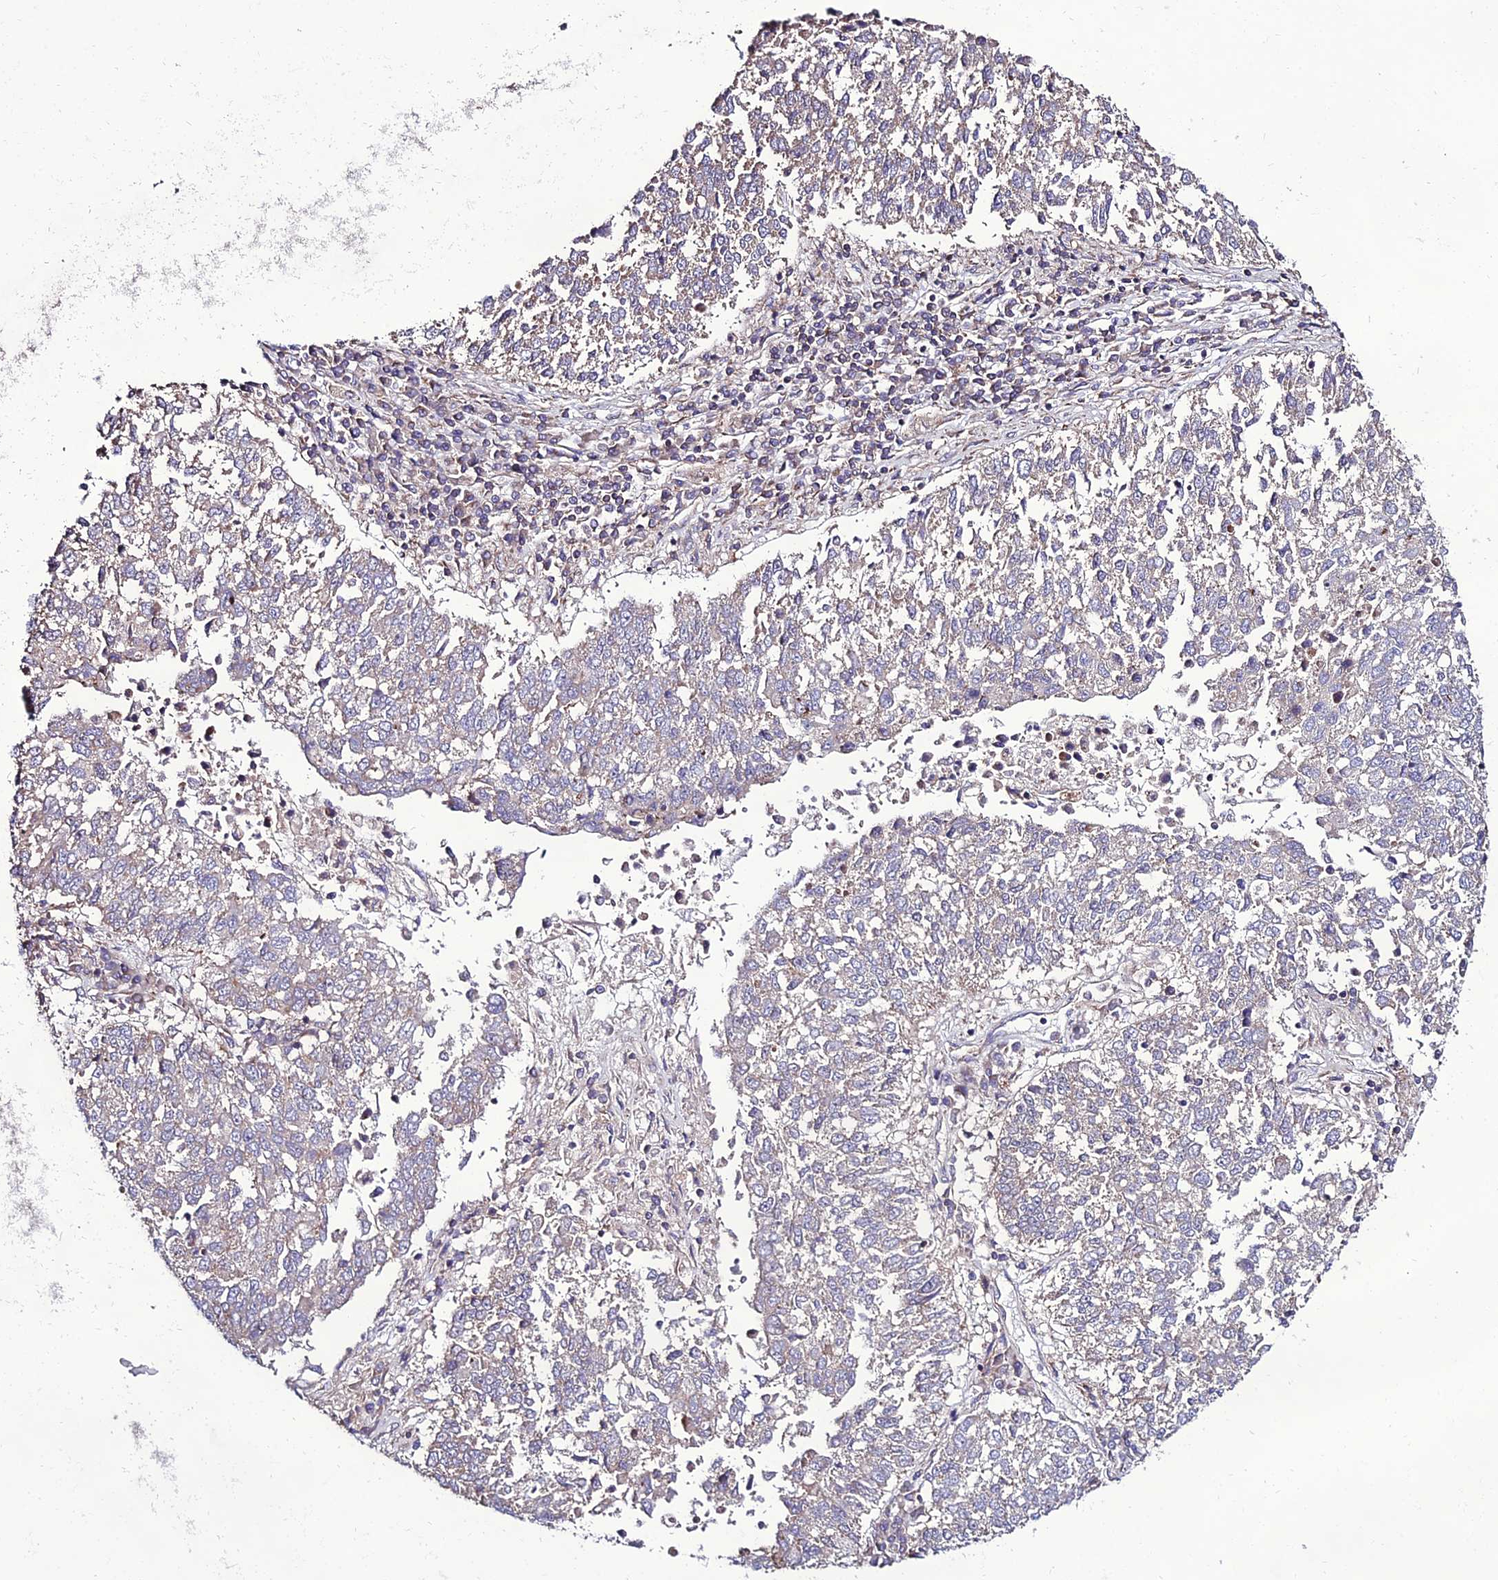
{"staining": {"intensity": "negative", "quantity": "none", "location": "none"}, "tissue": "lung cancer", "cell_type": "Tumor cells", "image_type": "cancer", "snomed": [{"axis": "morphology", "description": "Squamous cell carcinoma, NOS"}, {"axis": "topography", "description": "Lung"}], "caption": "The histopathology image displays no staining of tumor cells in lung cancer (squamous cell carcinoma).", "gene": "PPIL3", "patient": {"sex": "male", "age": 73}}